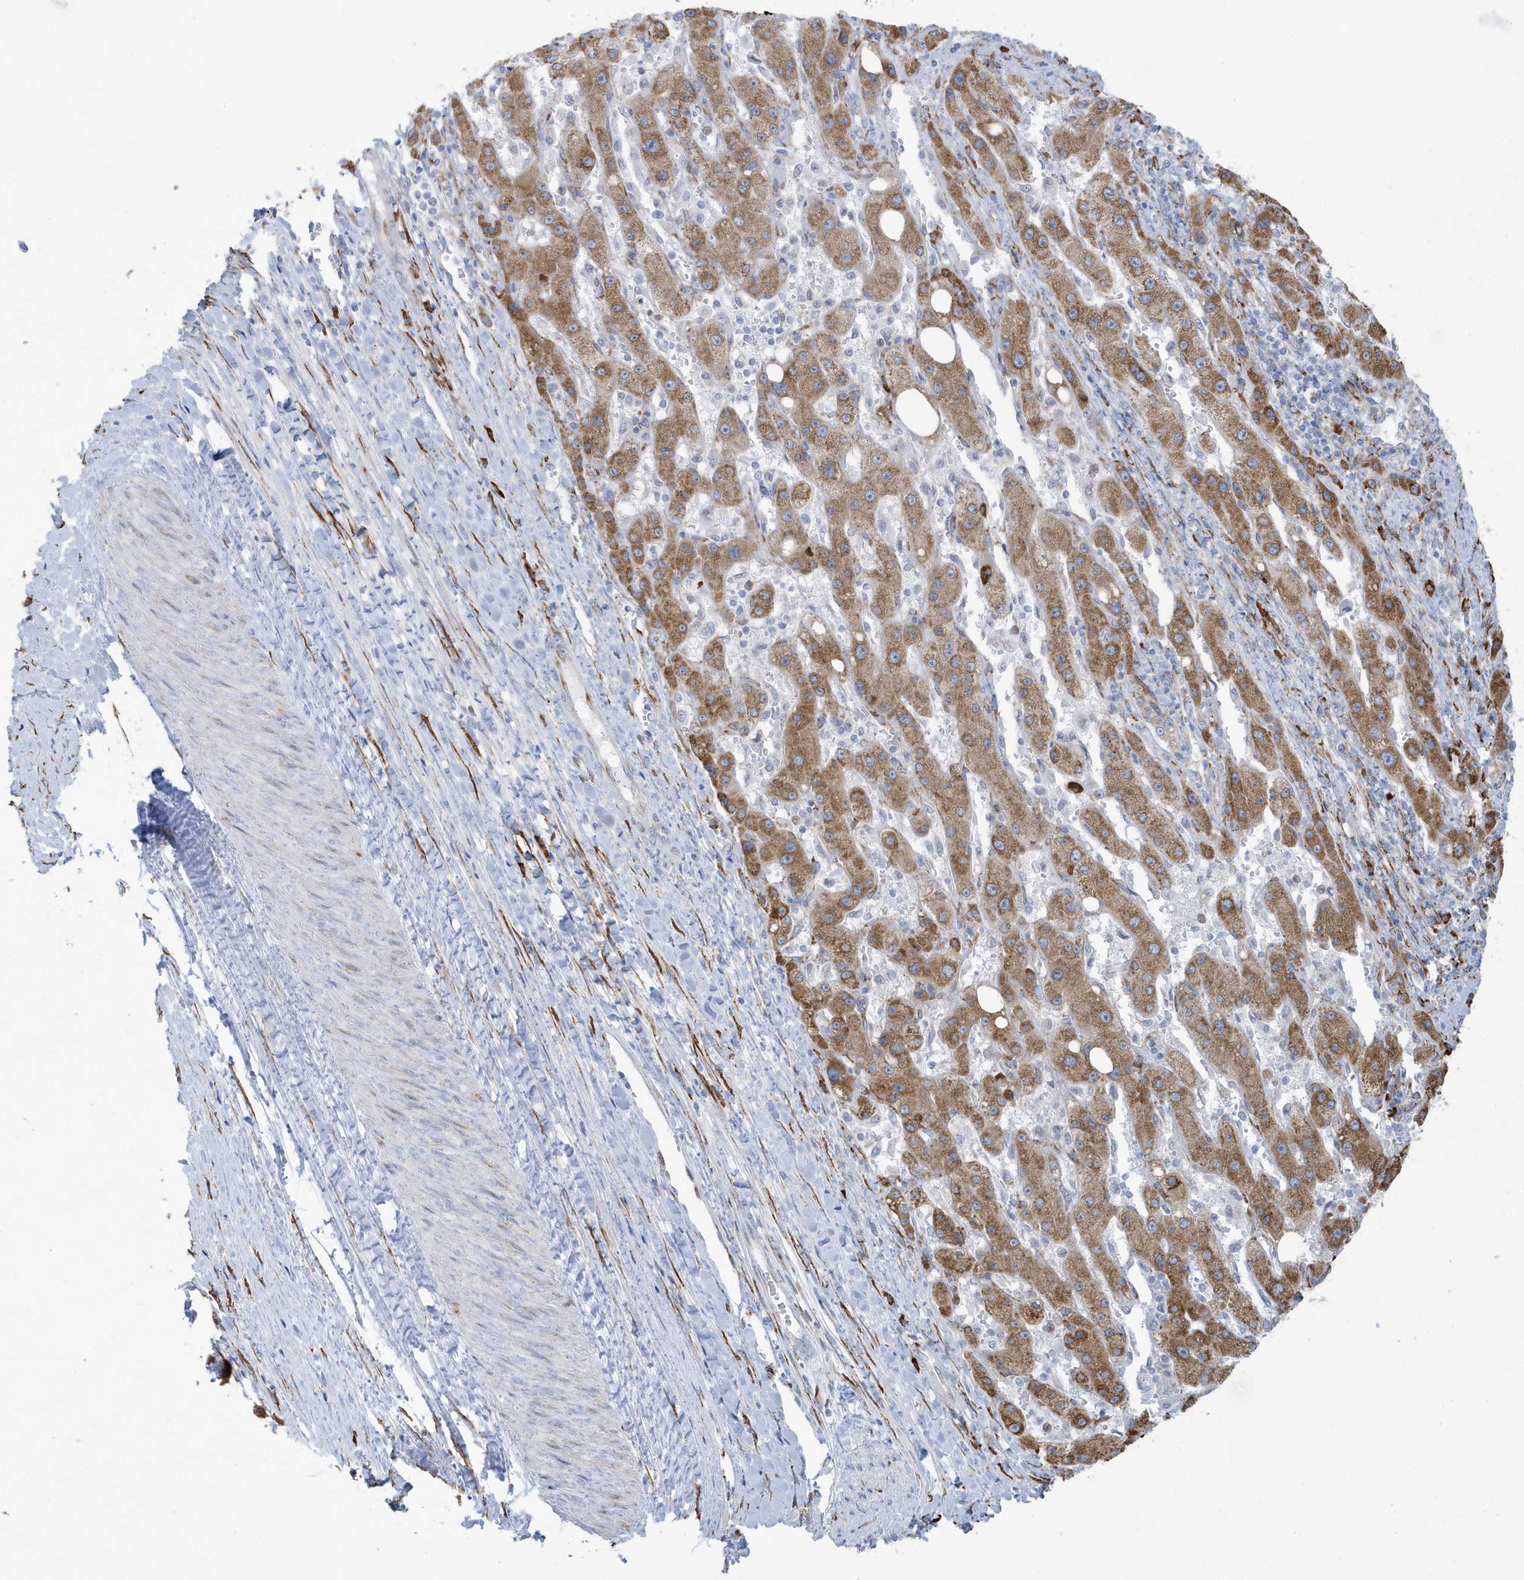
{"staining": {"intensity": "moderate", "quantity": ">75%", "location": "cytoplasmic/membranous"}, "tissue": "liver cancer", "cell_type": "Tumor cells", "image_type": "cancer", "snomed": [{"axis": "morphology", "description": "Carcinoma, Hepatocellular, NOS"}, {"axis": "topography", "description": "Liver"}], "caption": "Protein expression analysis of liver cancer (hepatocellular carcinoma) reveals moderate cytoplasmic/membranous expression in about >75% of tumor cells. The staining was performed using DAB to visualize the protein expression in brown, while the nuclei were stained in blue with hematoxylin (Magnification: 20x).", "gene": "DCAF1", "patient": {"sex": "female", "age": 73}}